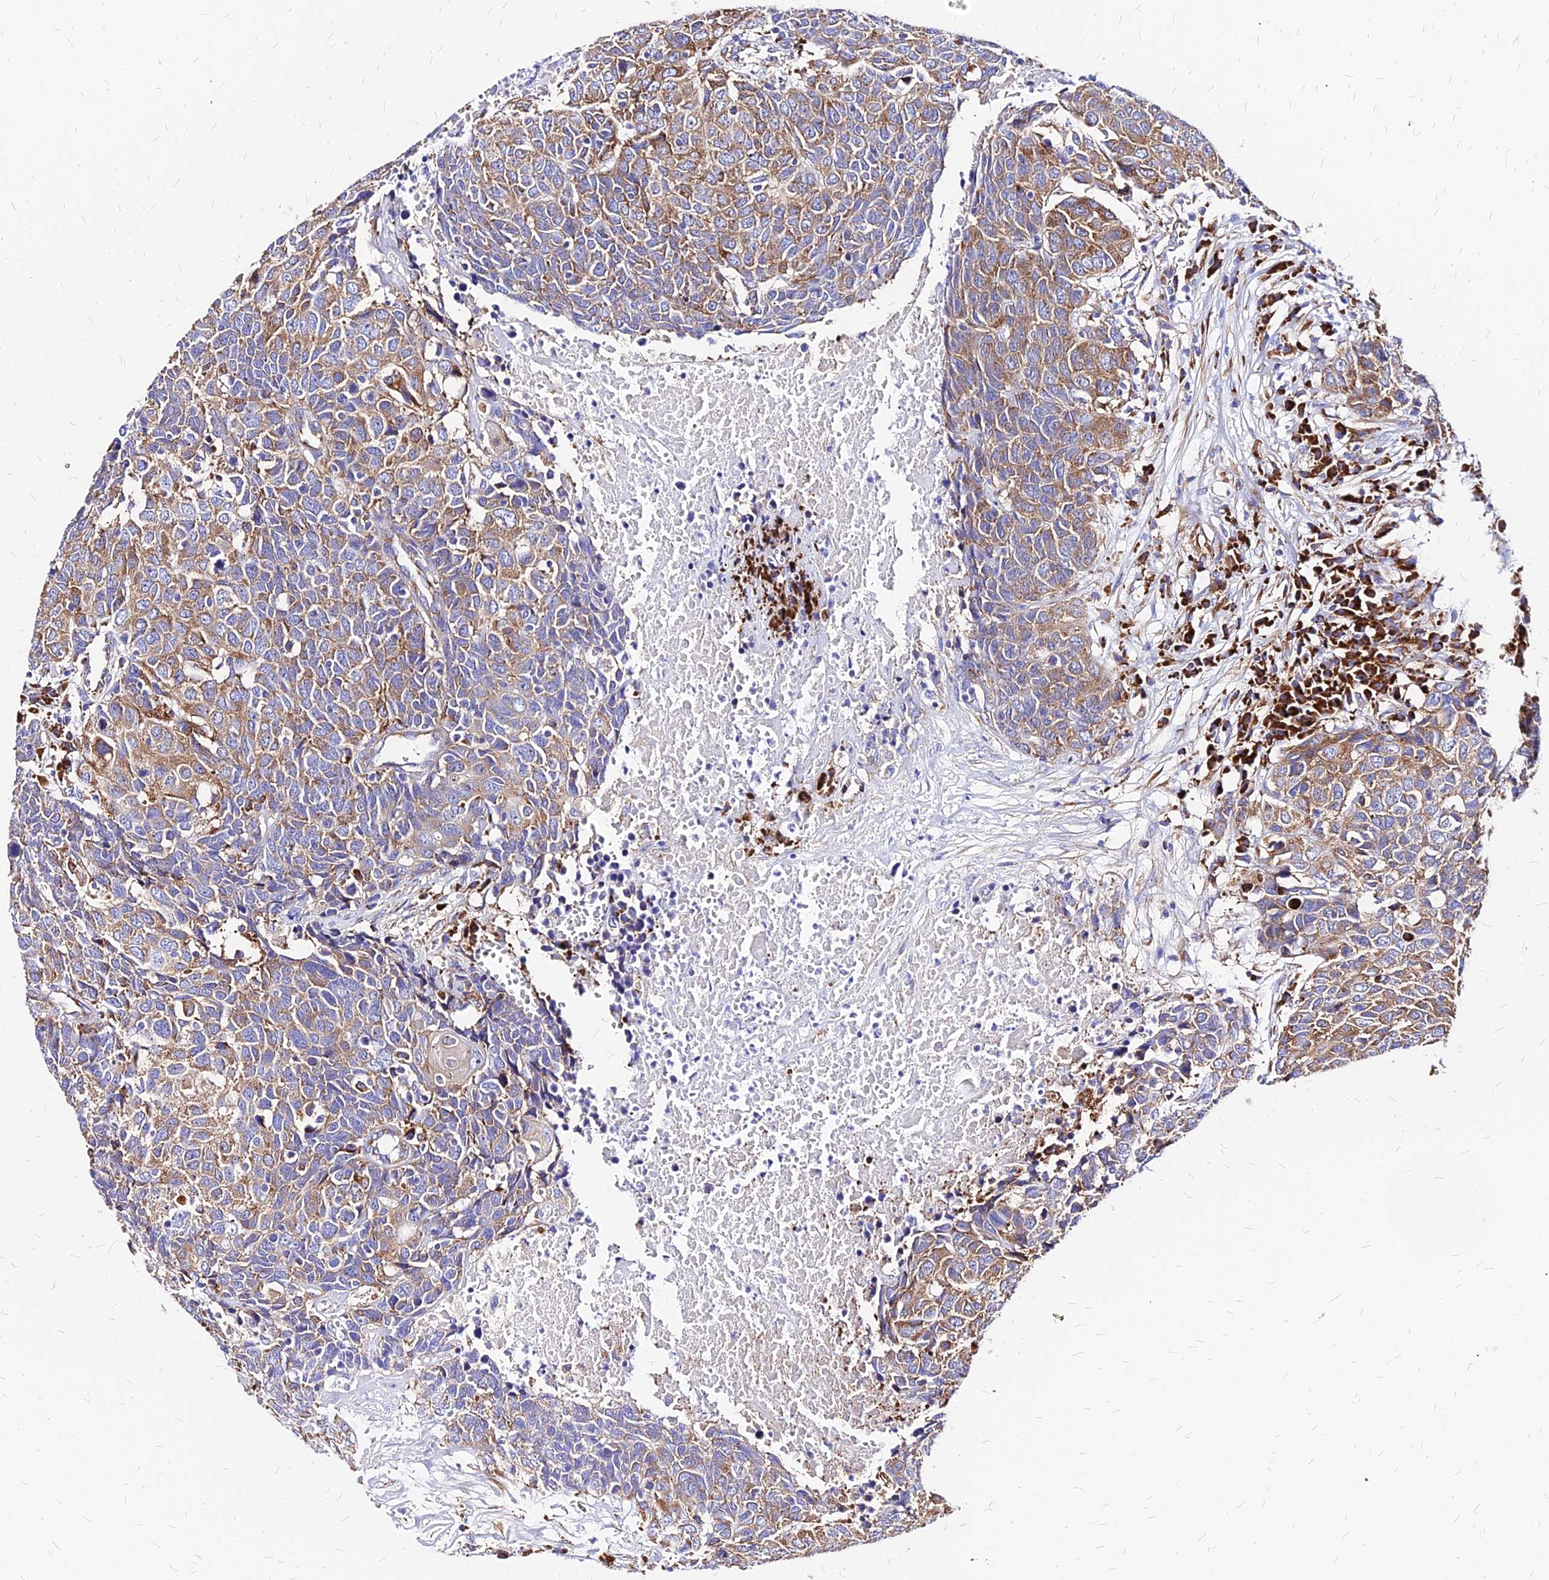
{"staining": {"intensity": "moderate", "quantity": ">75%", "location": "cytoplasmic/membranous"}, "tissue": "head and neck cancer", "cell_type": "Tumor cells", "image_type": "cancer", "snomed": [{"axis": "morphology", "description": "Squamous cell carcinoma, NOS"}, {"axis": "topography", "description": "Head-Neck"}], "caption": "Head and neck cancer tissue exhibits moderate cytoplasmic/membranous staining in about >75% of tumor cells, visualized by immunohistochemistry.", "gene": "RPL19", "patient": {"sex": "male", "age": 66}}